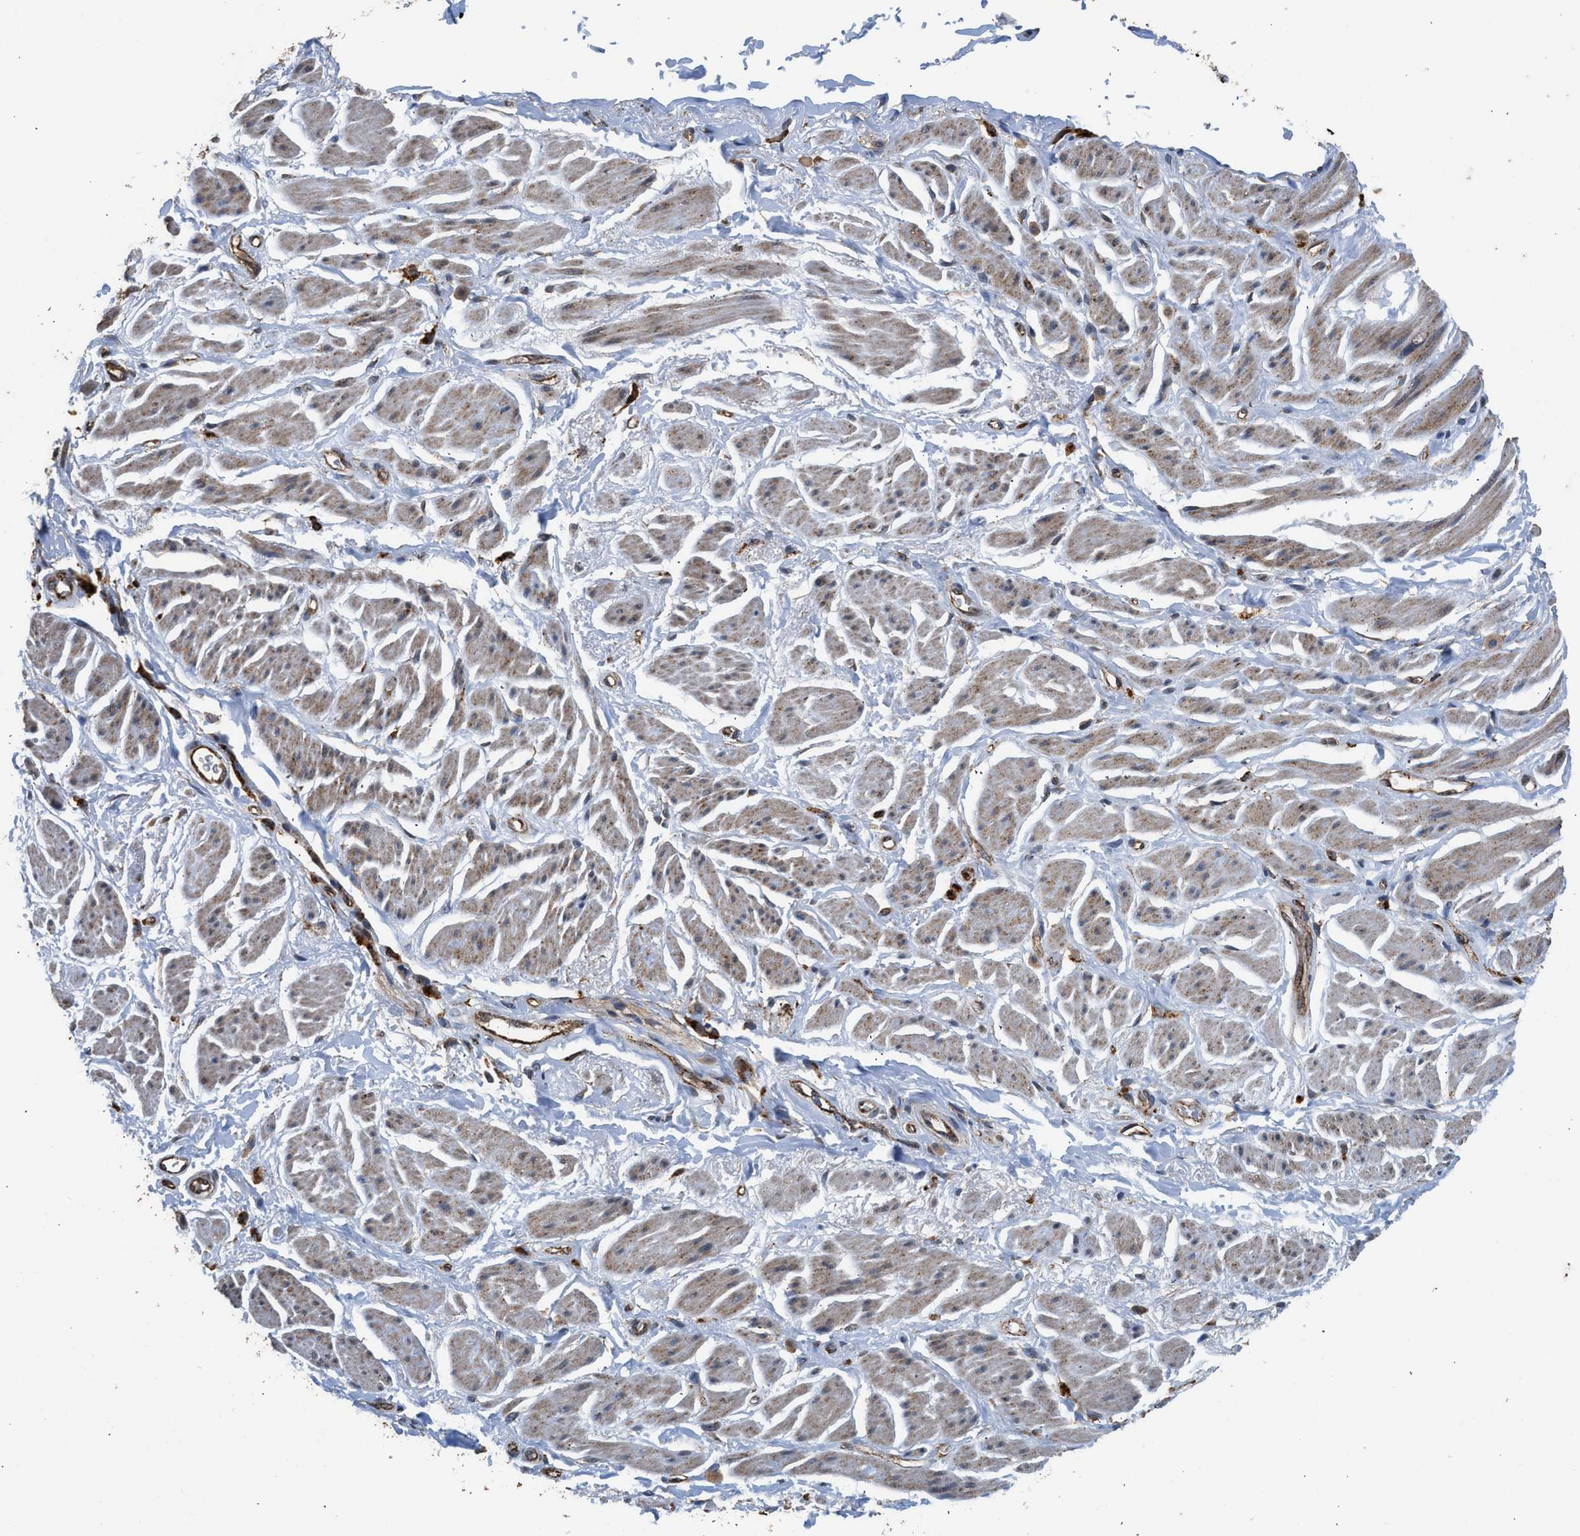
{"staining": {"intensity": "moderate", "quantity": "25%-75%", "location": "cytoplasmic/membranous"}, "tissue": "adipose tissue", "cell_type": "Adipocytes", "image_type": "normal", "snomed": [{"axis": "morphology", "description": "Normal tissue, NOS"}, {"axis": "topography", "description": "Soft tissue"}, {"axis": "topography", "description": "Peripheral nerve tissue"}], "caption": "The micrograph displays immunohistochemical staining of unremarkable adipose tissue. There is moderate cytoplasmic/membranous expression is appreciated in about 25%-75% of adipocytes.", "gene": "CTSV", "patient": {"sex": "female", "age": 71}}